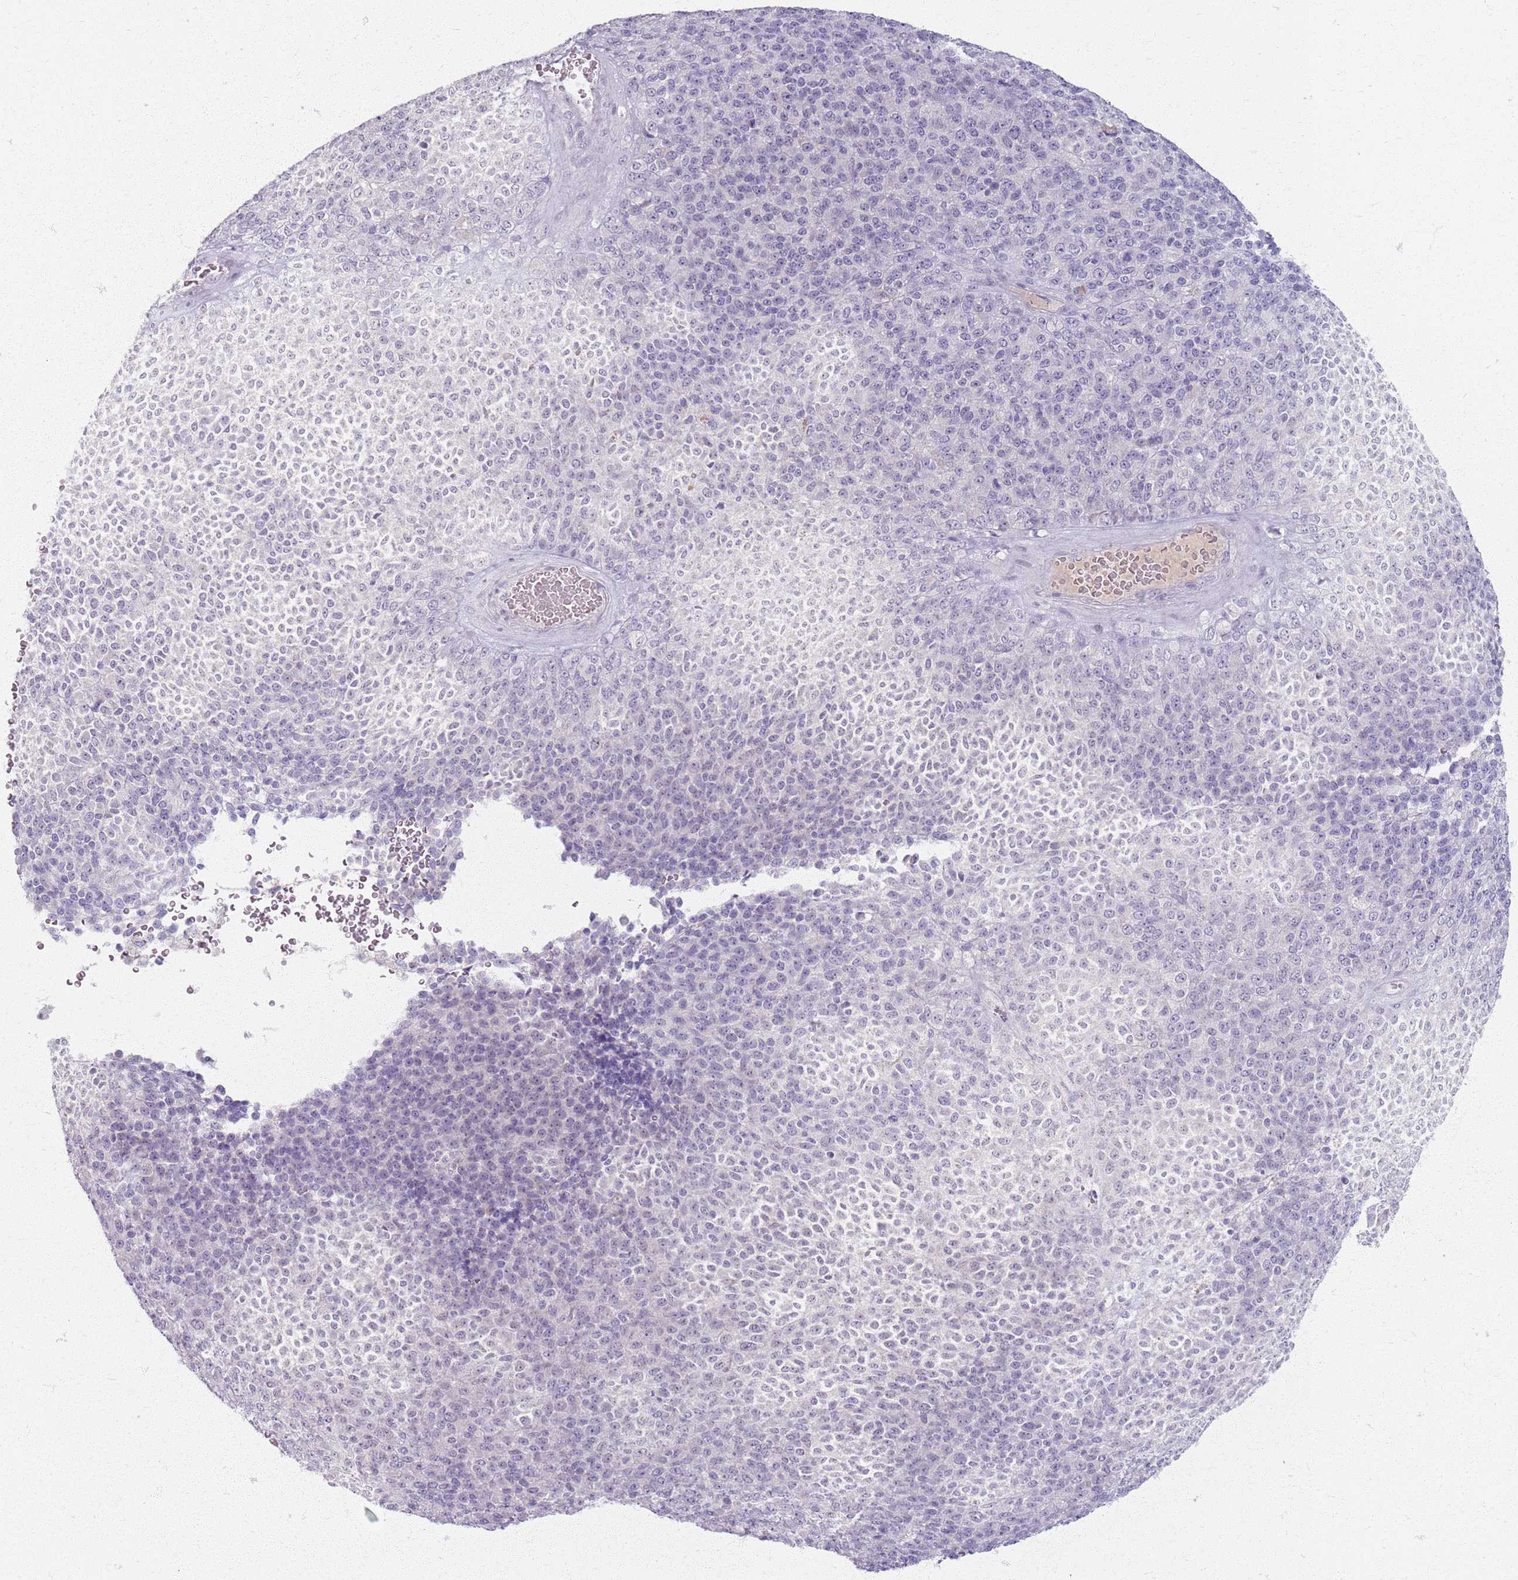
{"staining": {"intensity": "negative", "quantity": "none", "location": "none"}, "tissue": "melanoma", "cell_type": "Tumor cells", "image_type": "cancer", "snomed": [{"axis": "morphology", "description": "Malignant melanoma, Metastatic site"}, {"axis": "topography", "description": "Brain"}], "caption": "Immunohistochemical staining of melanoma displays no significant staining in tumor cells.", "gene": "CRIPT", "patient": {"sex": "female", "age": 56}}